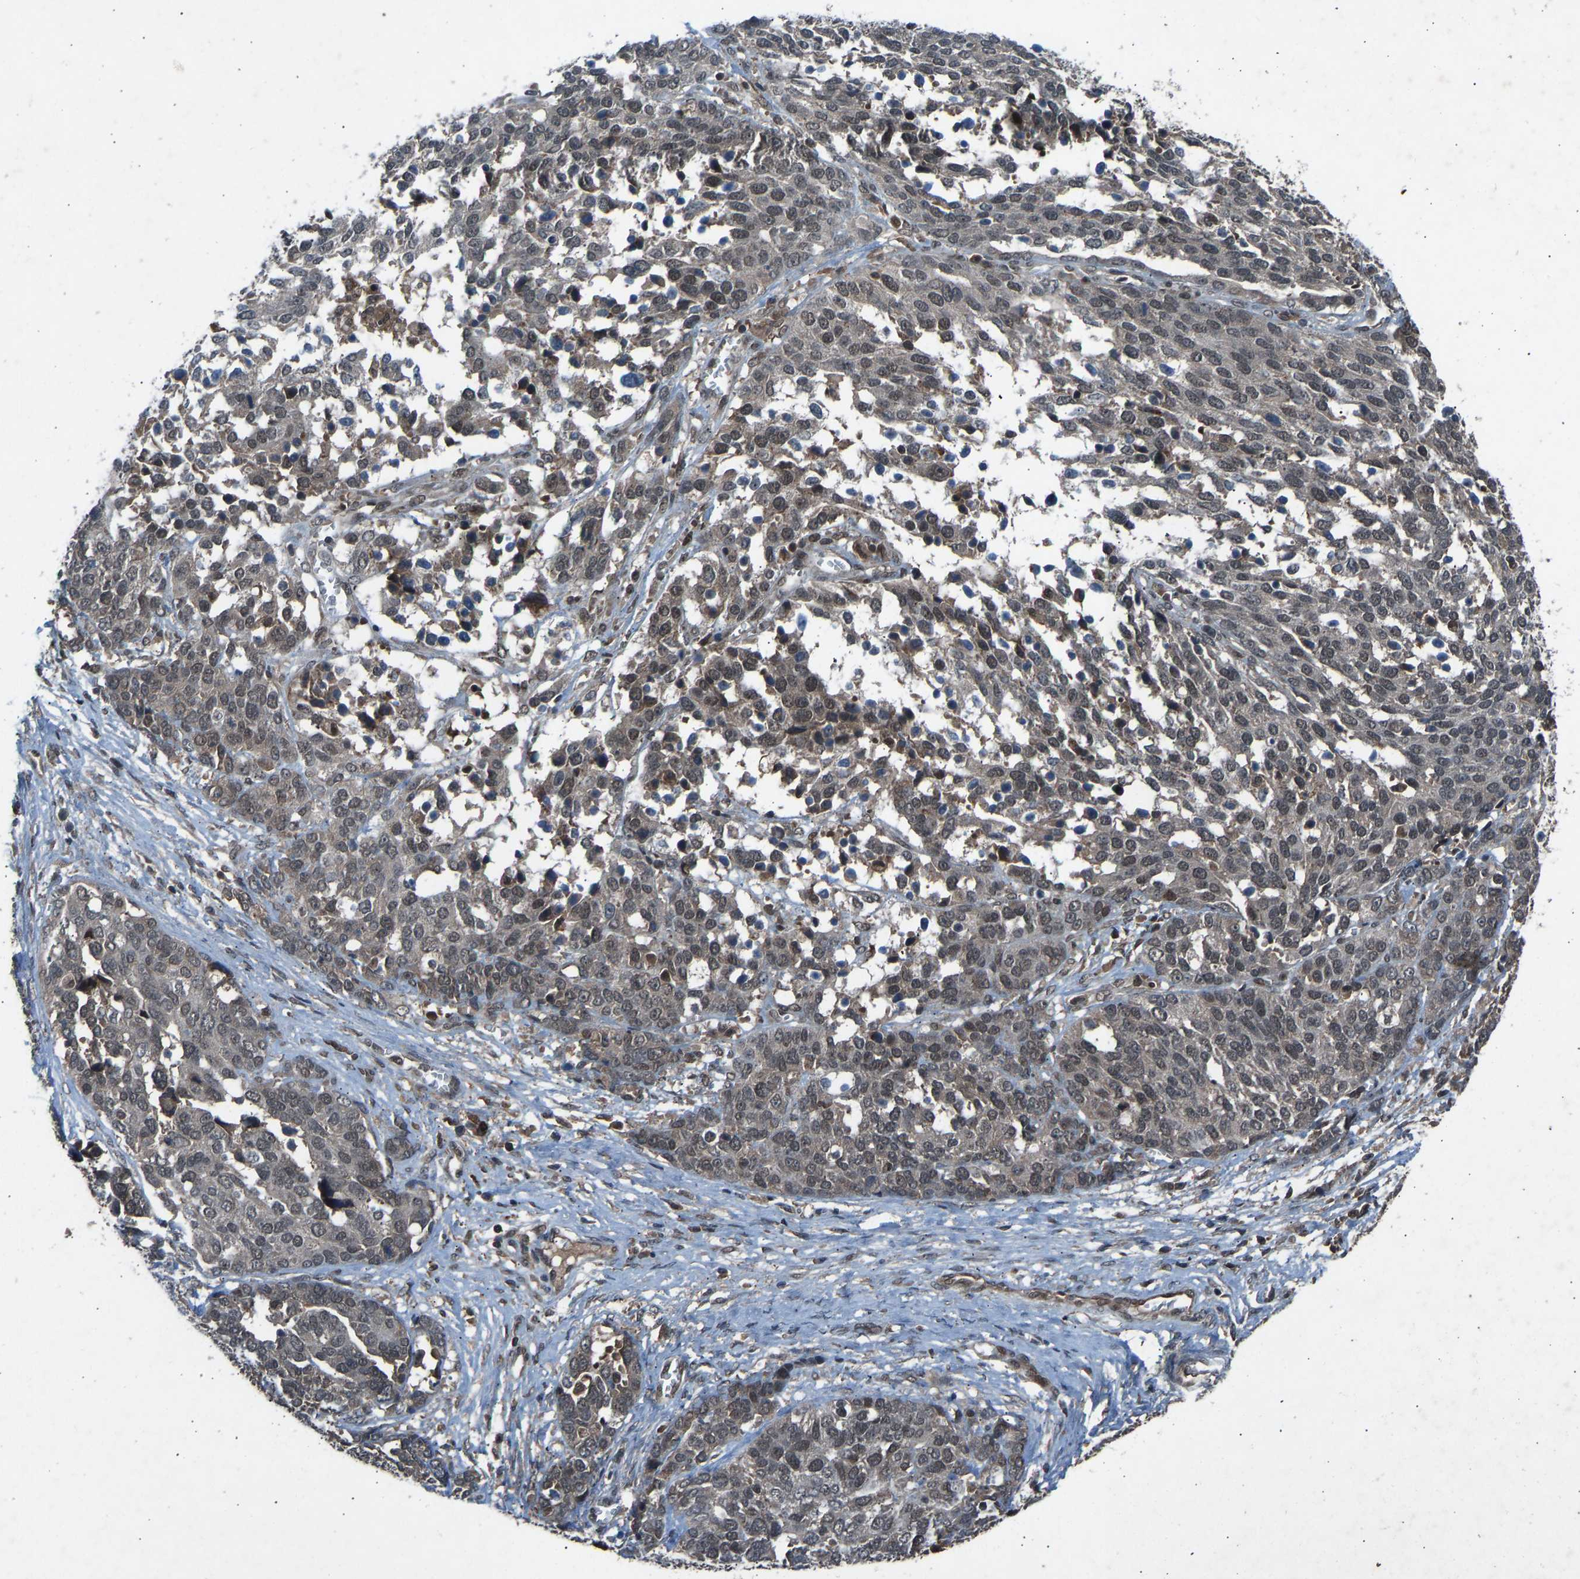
{"staining": {"intensity": "weak", "quantity": ">75%", "location": "cytoplasmic/membranous,nuclear"}, "tissue": "ovarian cancer", "cell_type": "Tumor cells", "image_type": "cancer", "snomed": [{"axis": "morphology", "description": "Cystadenocarcinoma, serous, NOS"}, {"axis": "topography", "description": "Ovary"}], "caption": "Immunohistochemical staining of human serous cystadenocarcinoma (ovarian) demonstrates weak cytoplasmic/membranous and nuclear protein positivity in approximately >75% of tumor cells.", "gene": "SLC43A1", "patient": {"sex": "female", "age": 44}}